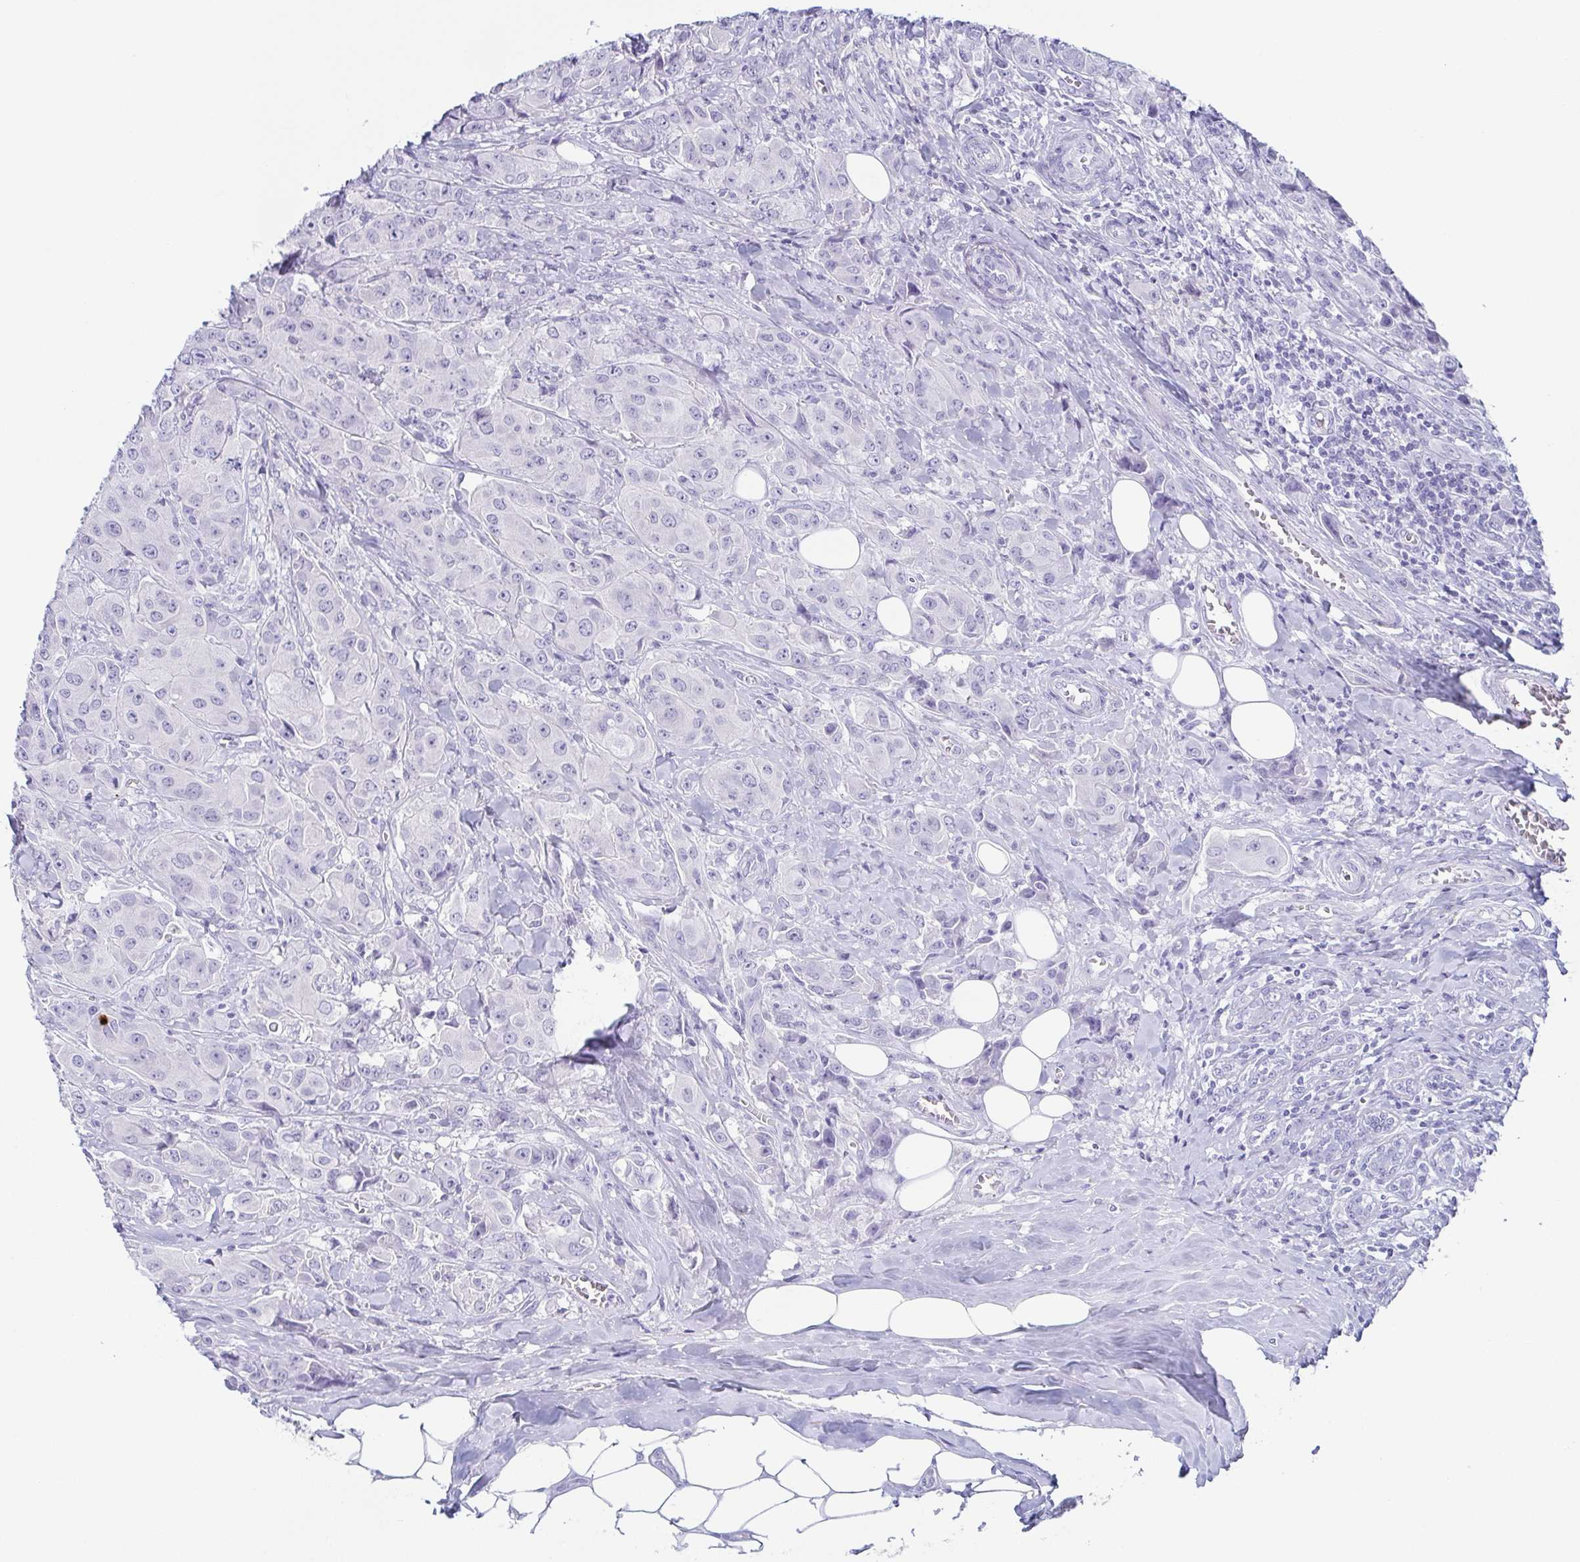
{"staining": {"intensity": "negative", "quantity": "none", "location": "none"}, "tissue": "breast cancer", "cell_type": "Tumor cells", "image_type": "cancer", "snomed": [{"axis": "morphology", "description": "Normal tissue, NOS"}, {"axis": "morphology", "description": "Duct carcinoma"}, {"axis": "topography", "description": "Breast"}], "caption": "The micrograph demonstrates no significant staining in tumor cells of intraductal carcinoma (breast).", "gene": "ZG16B", "patient": {"sex": "female", "age": 43}}